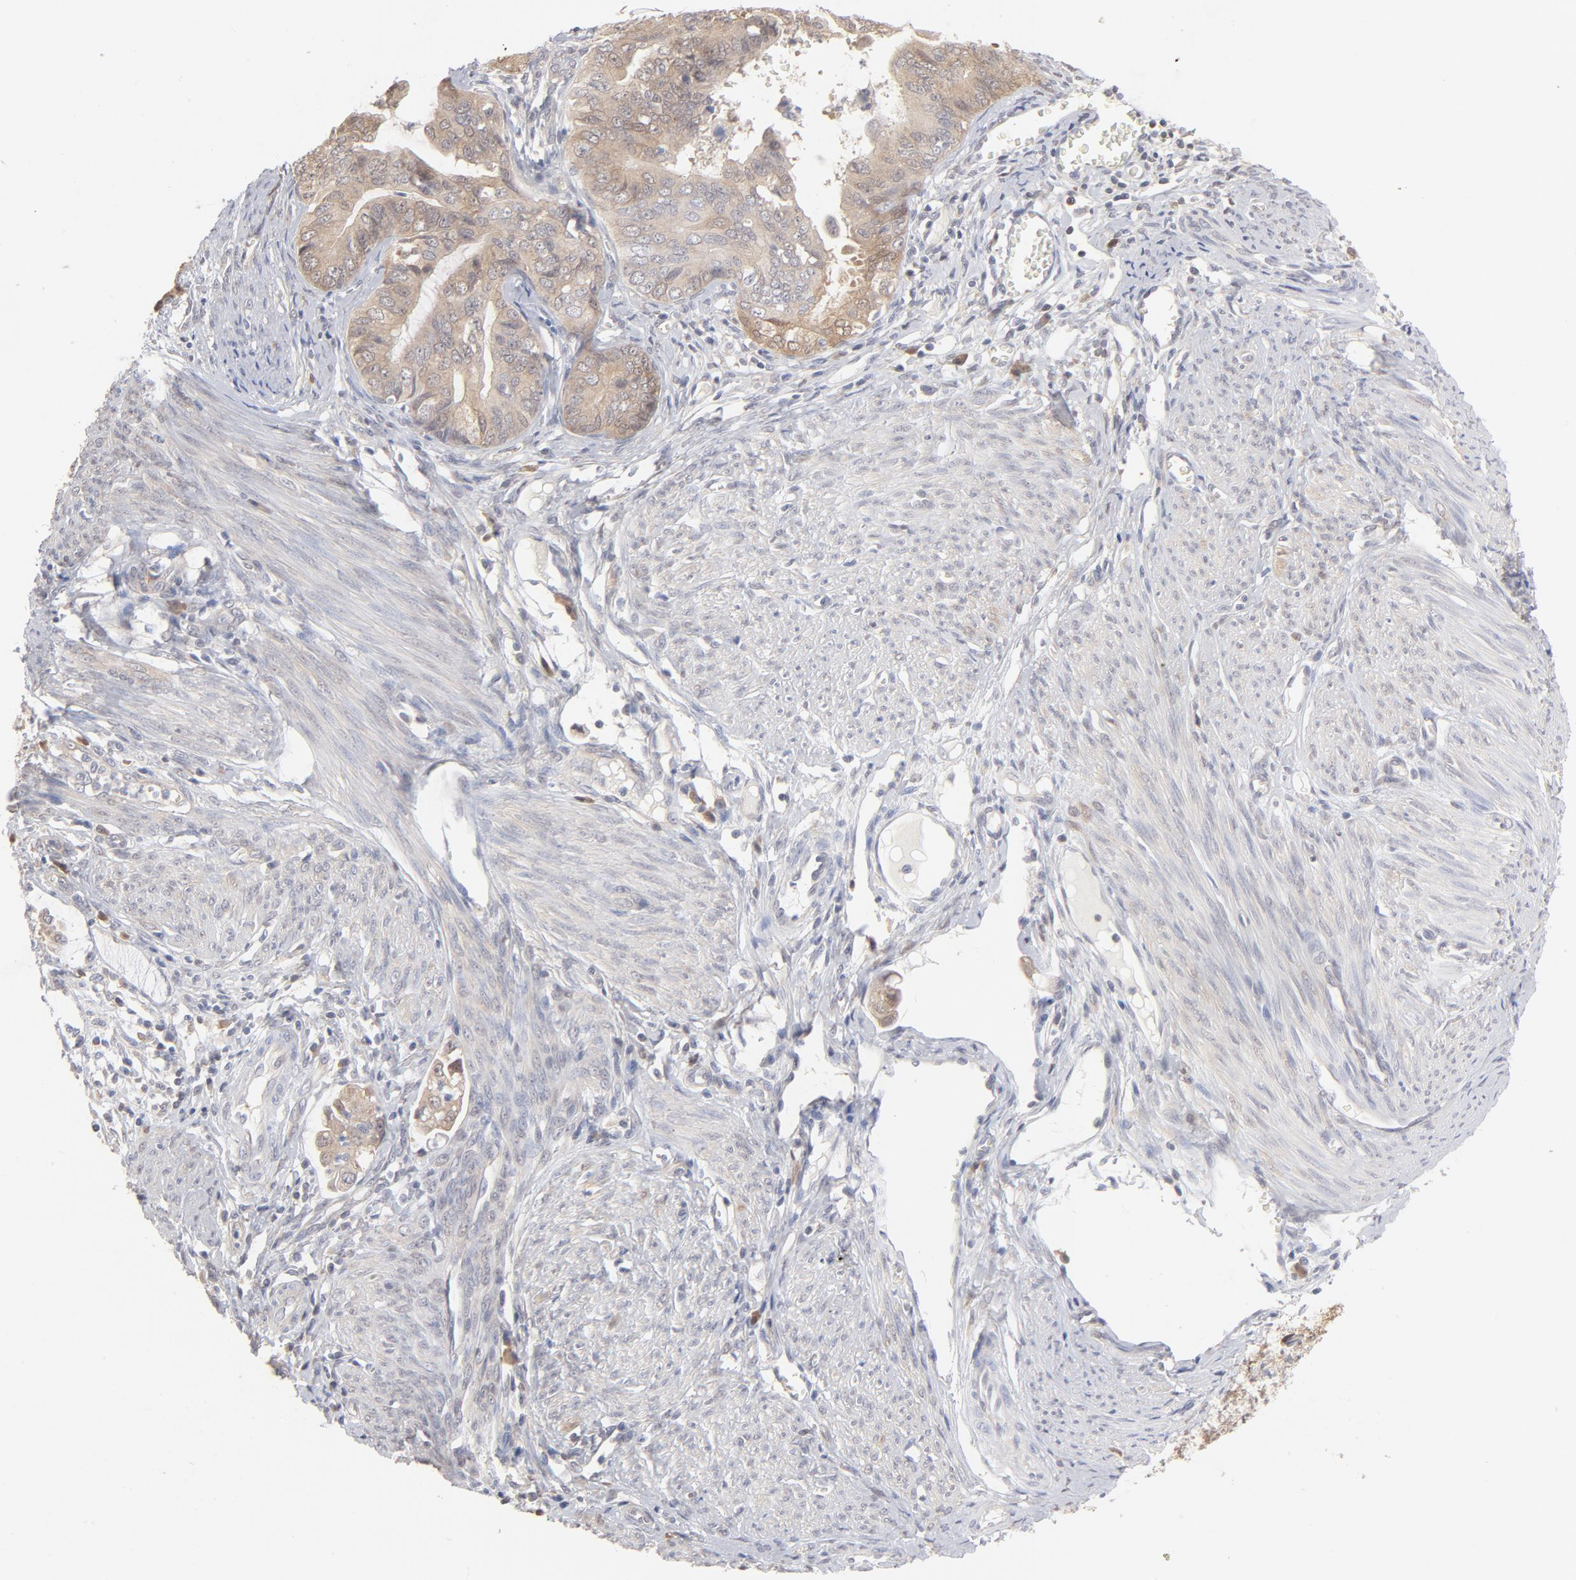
{"staining": {"intensity": "moderate", "quantity": ">75%", "location": "cytoplasmic/membranous"}, "tissue": "endometrial cancer", "cell_type": "Tumor cells", "image_type": "cancer", "snomed": [{"axis": "morphology", "description": "Adenocarcinoma, NOS"}, {"axis": "topography", "description": "Endometrium"}], "caption": "DAB (3,3'-diaminobenzidine) immunohistochemical staining of adenocarcinoma (endometrial) displays moderate cytoplasmic/membranous protein expression in about >75% of tumor cells. (Brightfield microscopy of DAB IHC at high magnification).", "gene": "MIF", "patient": {"sex": "female", "age": 75}}